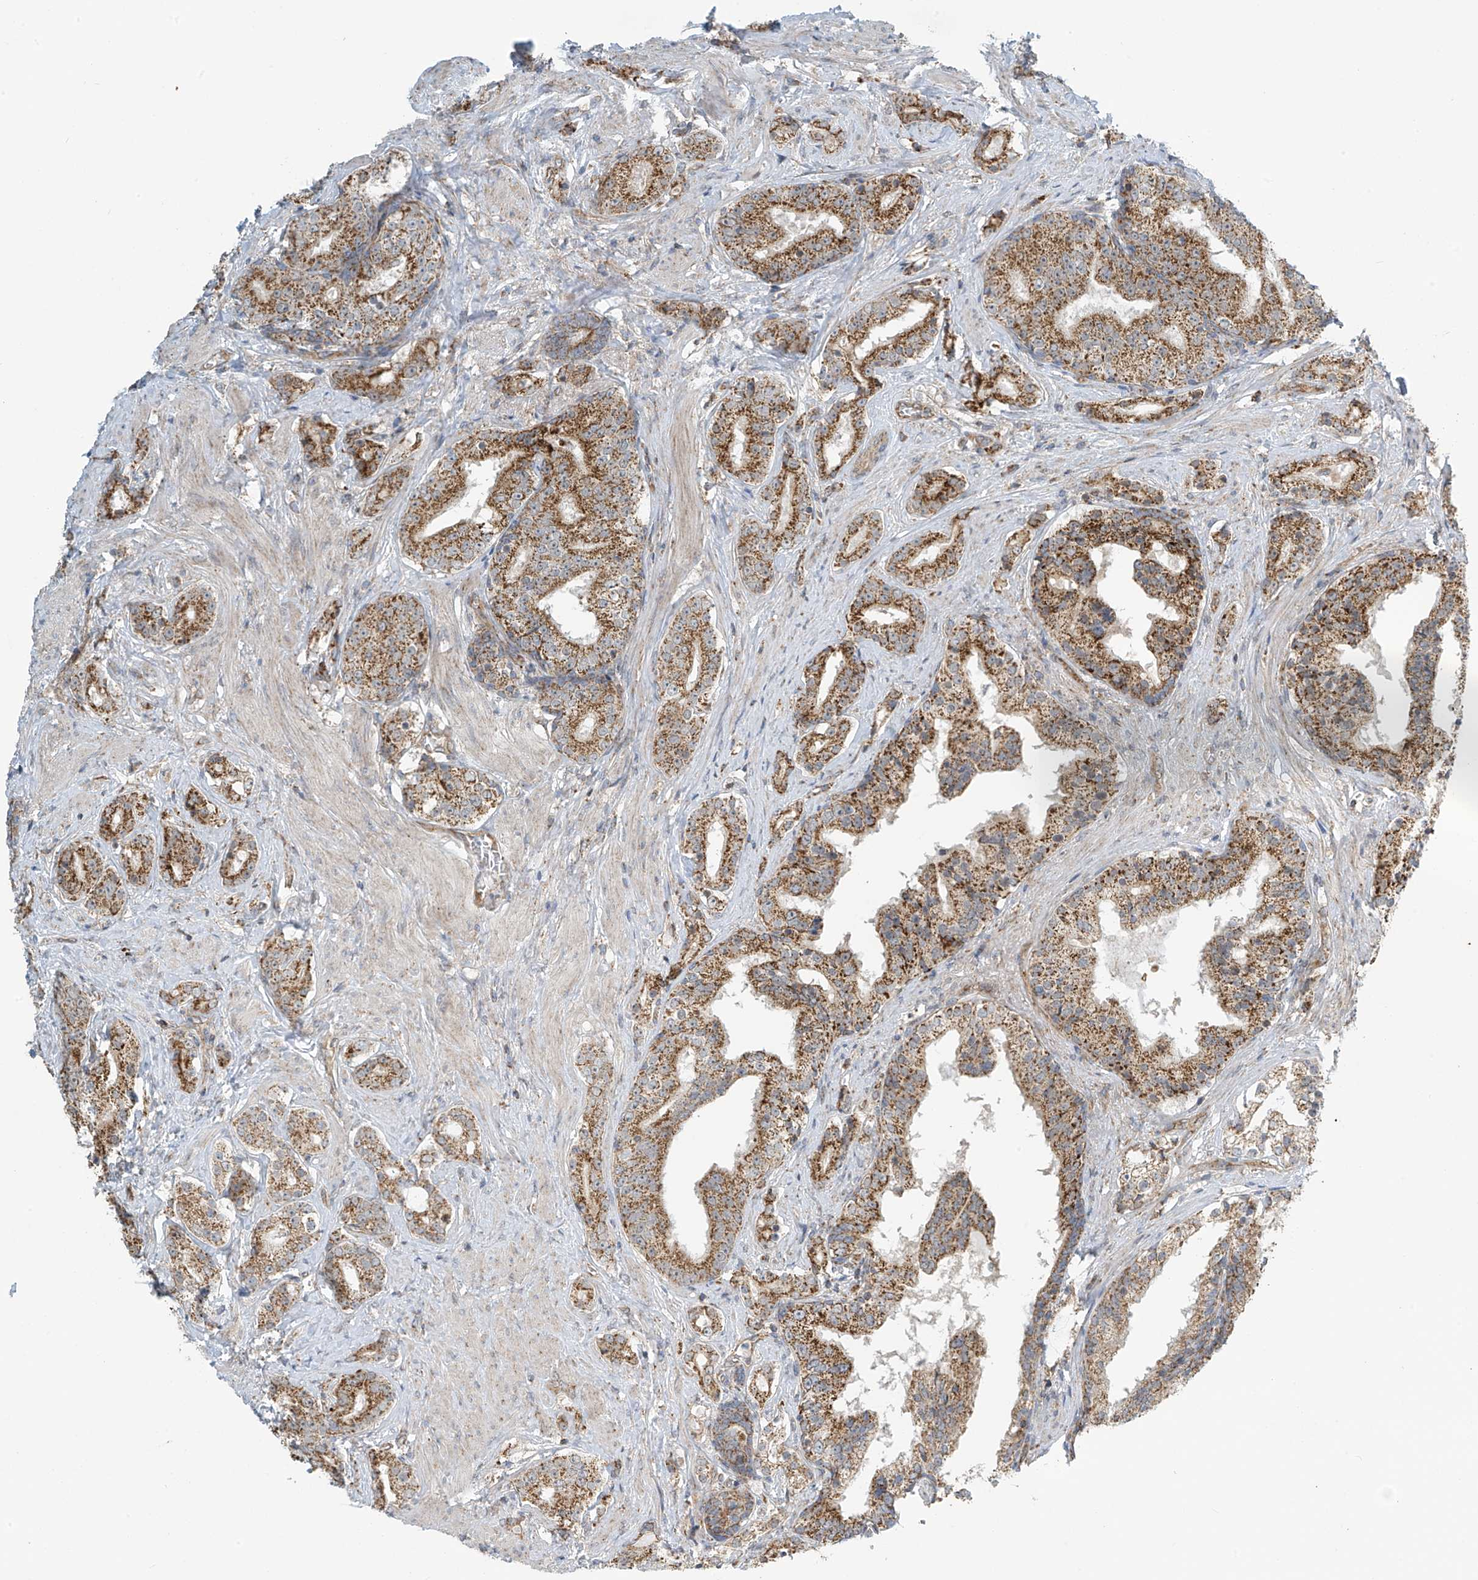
{"staining": {"intensity": "moderate", "quantity": ">75%", "location": "cytoplasmic/membranous"}, "tissue": "prostate cancer", "cell_type": "Tumor cells", "image_type": "cancer", "snomed": [{"axis": "morphology", "description": "Adenocarcinoma, High grade"}, {"axis": "topography", "description": "Prostate"}], "caption": "This histopathology image reveals immunohistochemistry staining of human prostate adenocarcinoma (high-grade), with medium moderate cytoplasmic/membranous expression in approximately >75% of tumor cells.", "gene": "METTL6", "patient": {"sex": "male", "age": 58}}